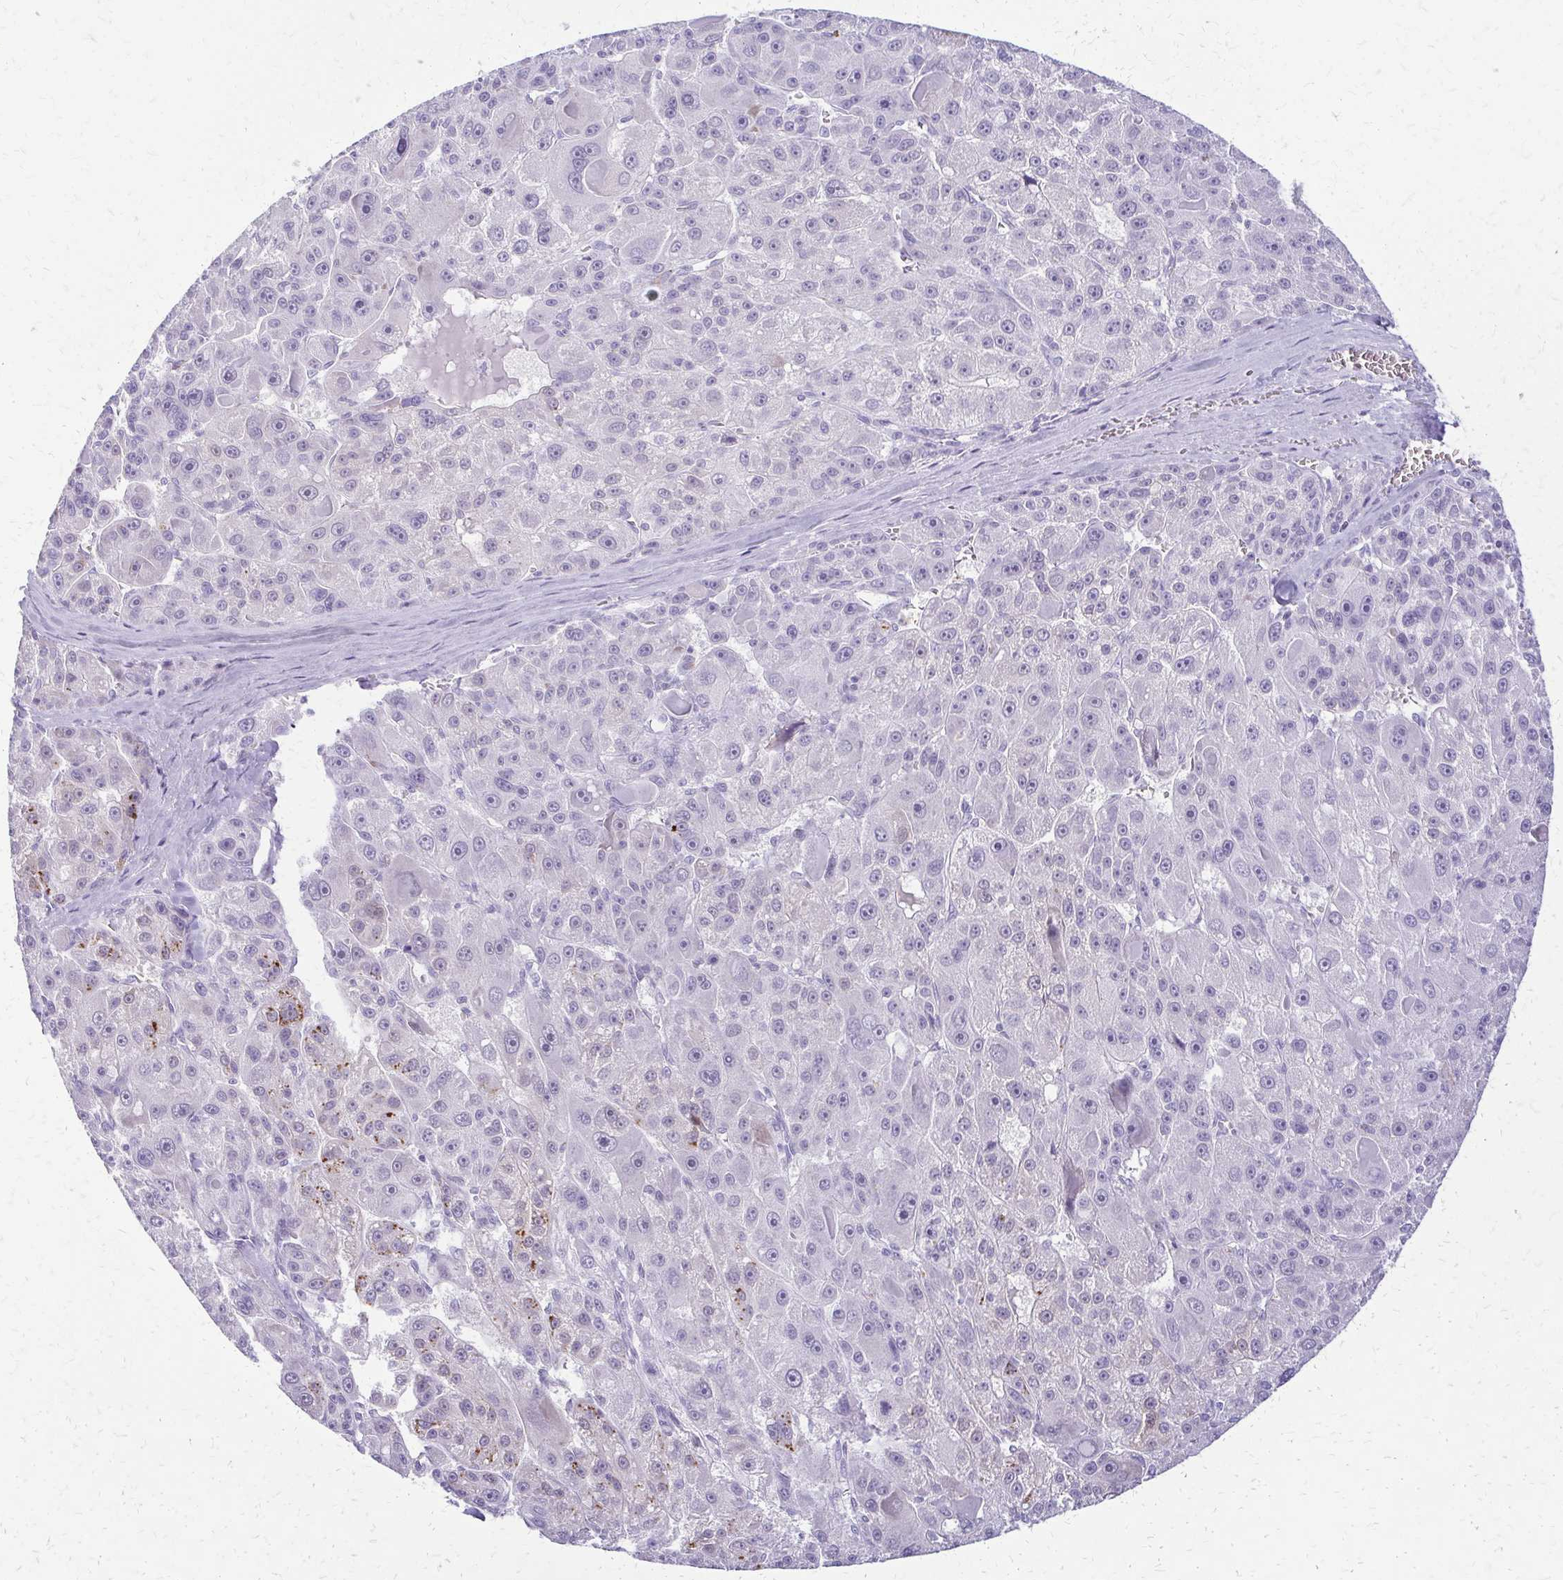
{"staining": {"intensity": "moderate", "quantity": "<25%", "location": "cytoplasmic/membranous"}, "tissue": "liver cancer", "cell_type": "Tumor cells", "image_type": "cancer", "snomed": [{"axis": "morphology", "description": "Carcinoma, Hepatocellular, NOS"}, {"axis": "topography", "description": "Liver"}], "caption": "The immunohistochemical stain labels moderate cytoplasmic/membranous expression in tumor cells of liver hepatocellular carcinoma tissue. (Brightfield microscopy of DAB IHC at high magnification).", "gene": "FAM162B", "patient": {"sex": "male", "age": 76}}